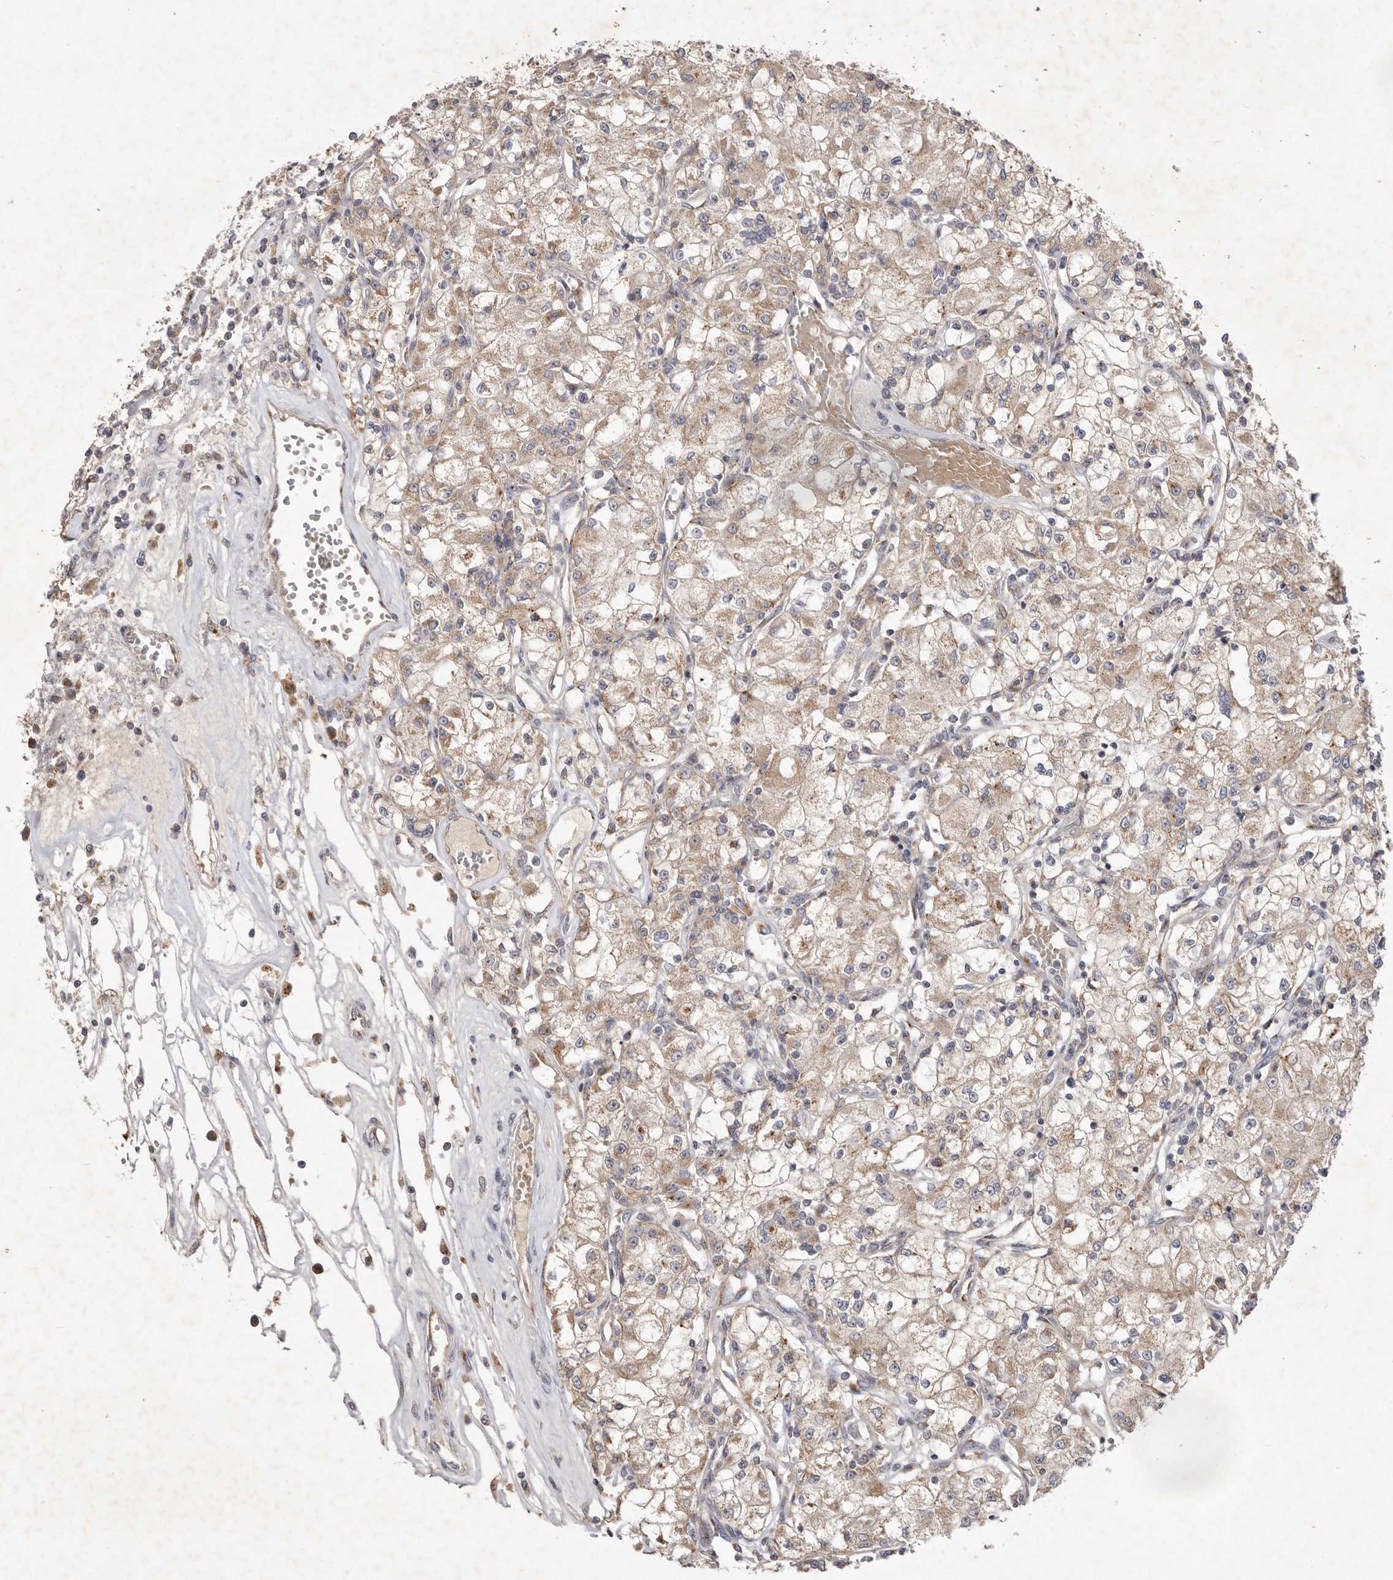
{"staining": {"intensity": "moderate", "quantity": ">75%", "location": "cytoplasmic/membranous"}, "tissue": "renal cancer", "cell_type": "Tumor cells", "image_type": "cancer", "snomed": [{"axis": "morphology", "description": "Adenocarcinoma, NOS"}, {"axis": "topography", "description": "Kidney"}], "caption": "Protein expression analysis of renal cancer (adenocarcinoma) demonstrates moderate cytoplasmic/membranous expression in about >75% of tumor cells.", "gene": "USP24", "patient": {"sex": "female", "age": 59}}